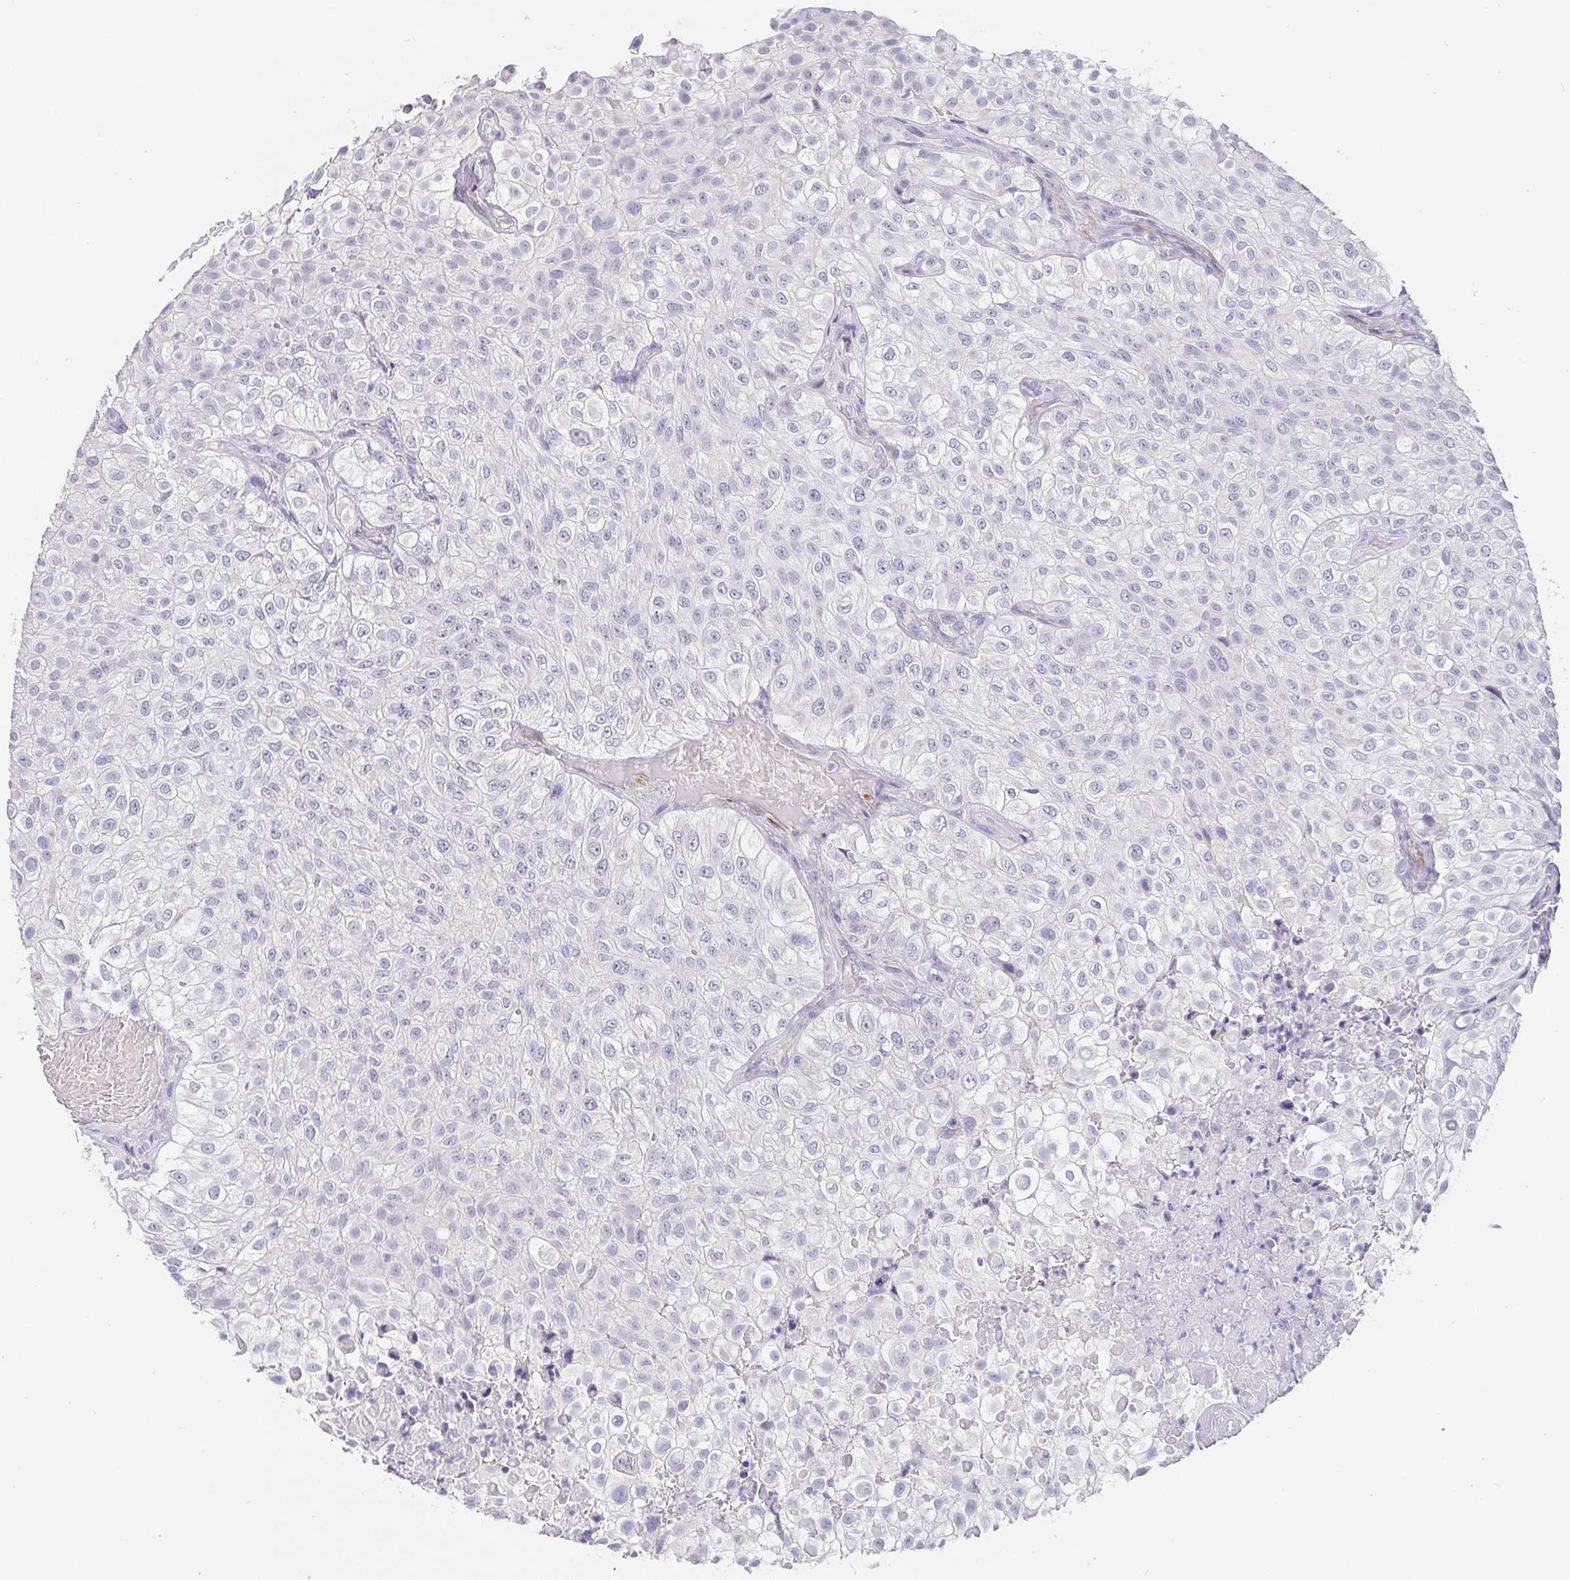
{"staining": {"intensity": "negative", "quantity": "none", "location": "none"}, "tissue": "urothelial cancer", "cell_type": "Tumor cells", "image_type": "cancer", "snomed": [{"axis": "morphology", "description": "Urothelial carcinoma, High grade"}, {"axis": "topography", "description": "Urinary bladder"}], "caption": "This is an immunohistochemistry image of urothelial carcinoma (high-grade). There is no expression in tumor cells.", "gene": "PDX1", "patient": {"sex": "male", "age": 56}}